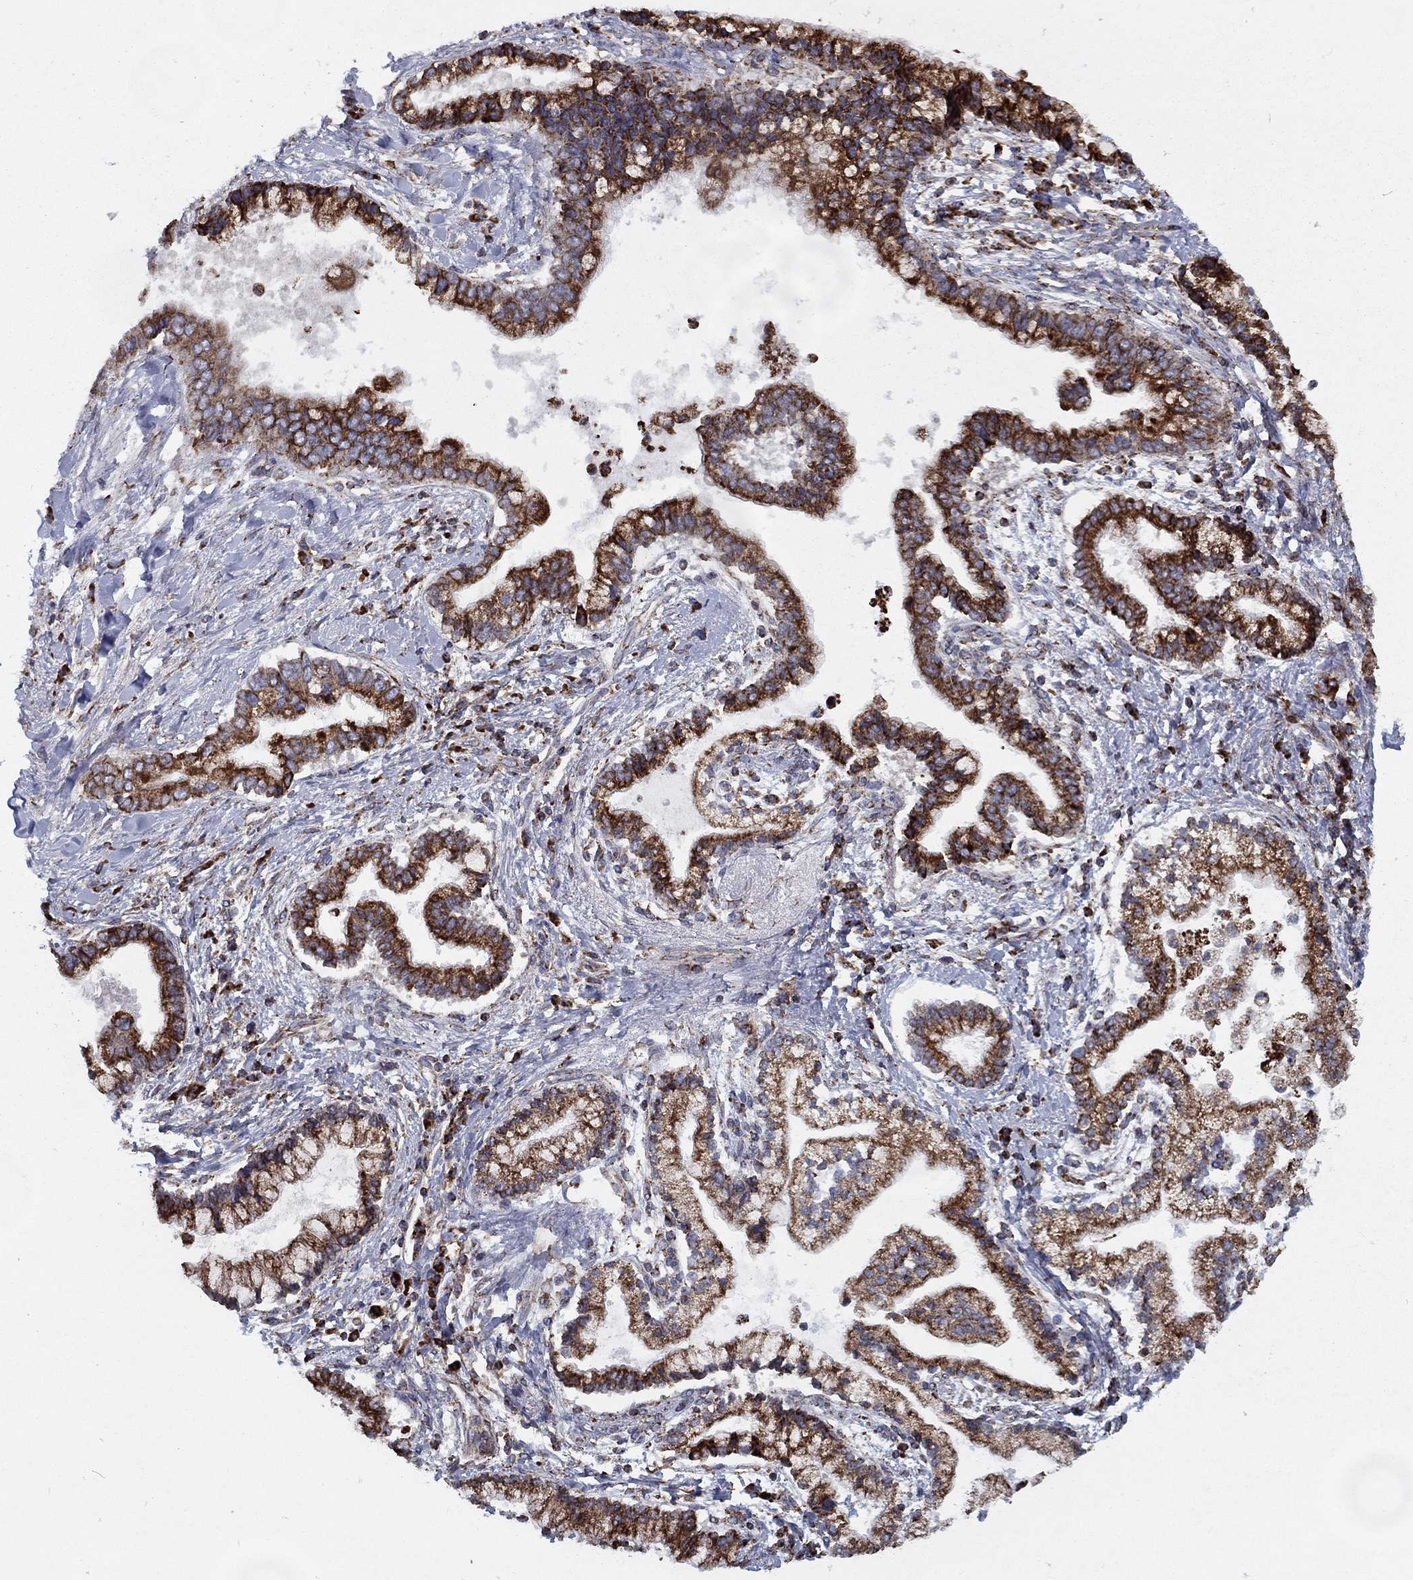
{"staining": {"intensity": "strong", "quantity": ">75%", "location": "cytoplasmic/membranous"}, "tissue": "liver cancer", "cell_type": "Tumor cells", "image_type": "cancer", "snomed": [{"axis": "morphology", "description": "Cholangiocarcinoma"}, {"axis": "topography", "description": "Liver"}], "caption": "Liver cancer (cholangiocarcinoma) was stained to show a protein in brown. There is high levels of strong cytoplasmic/membranous positivity in approximately >75% of tumor cells. (Stains: DAB (3,3'-diaminobenzidine) in brown, nuclei in blue, Microscopy: brightfield microscopy at high magnification).", "gene": "MT-CYB", "patient": {"sex": "male", "age": 50}}